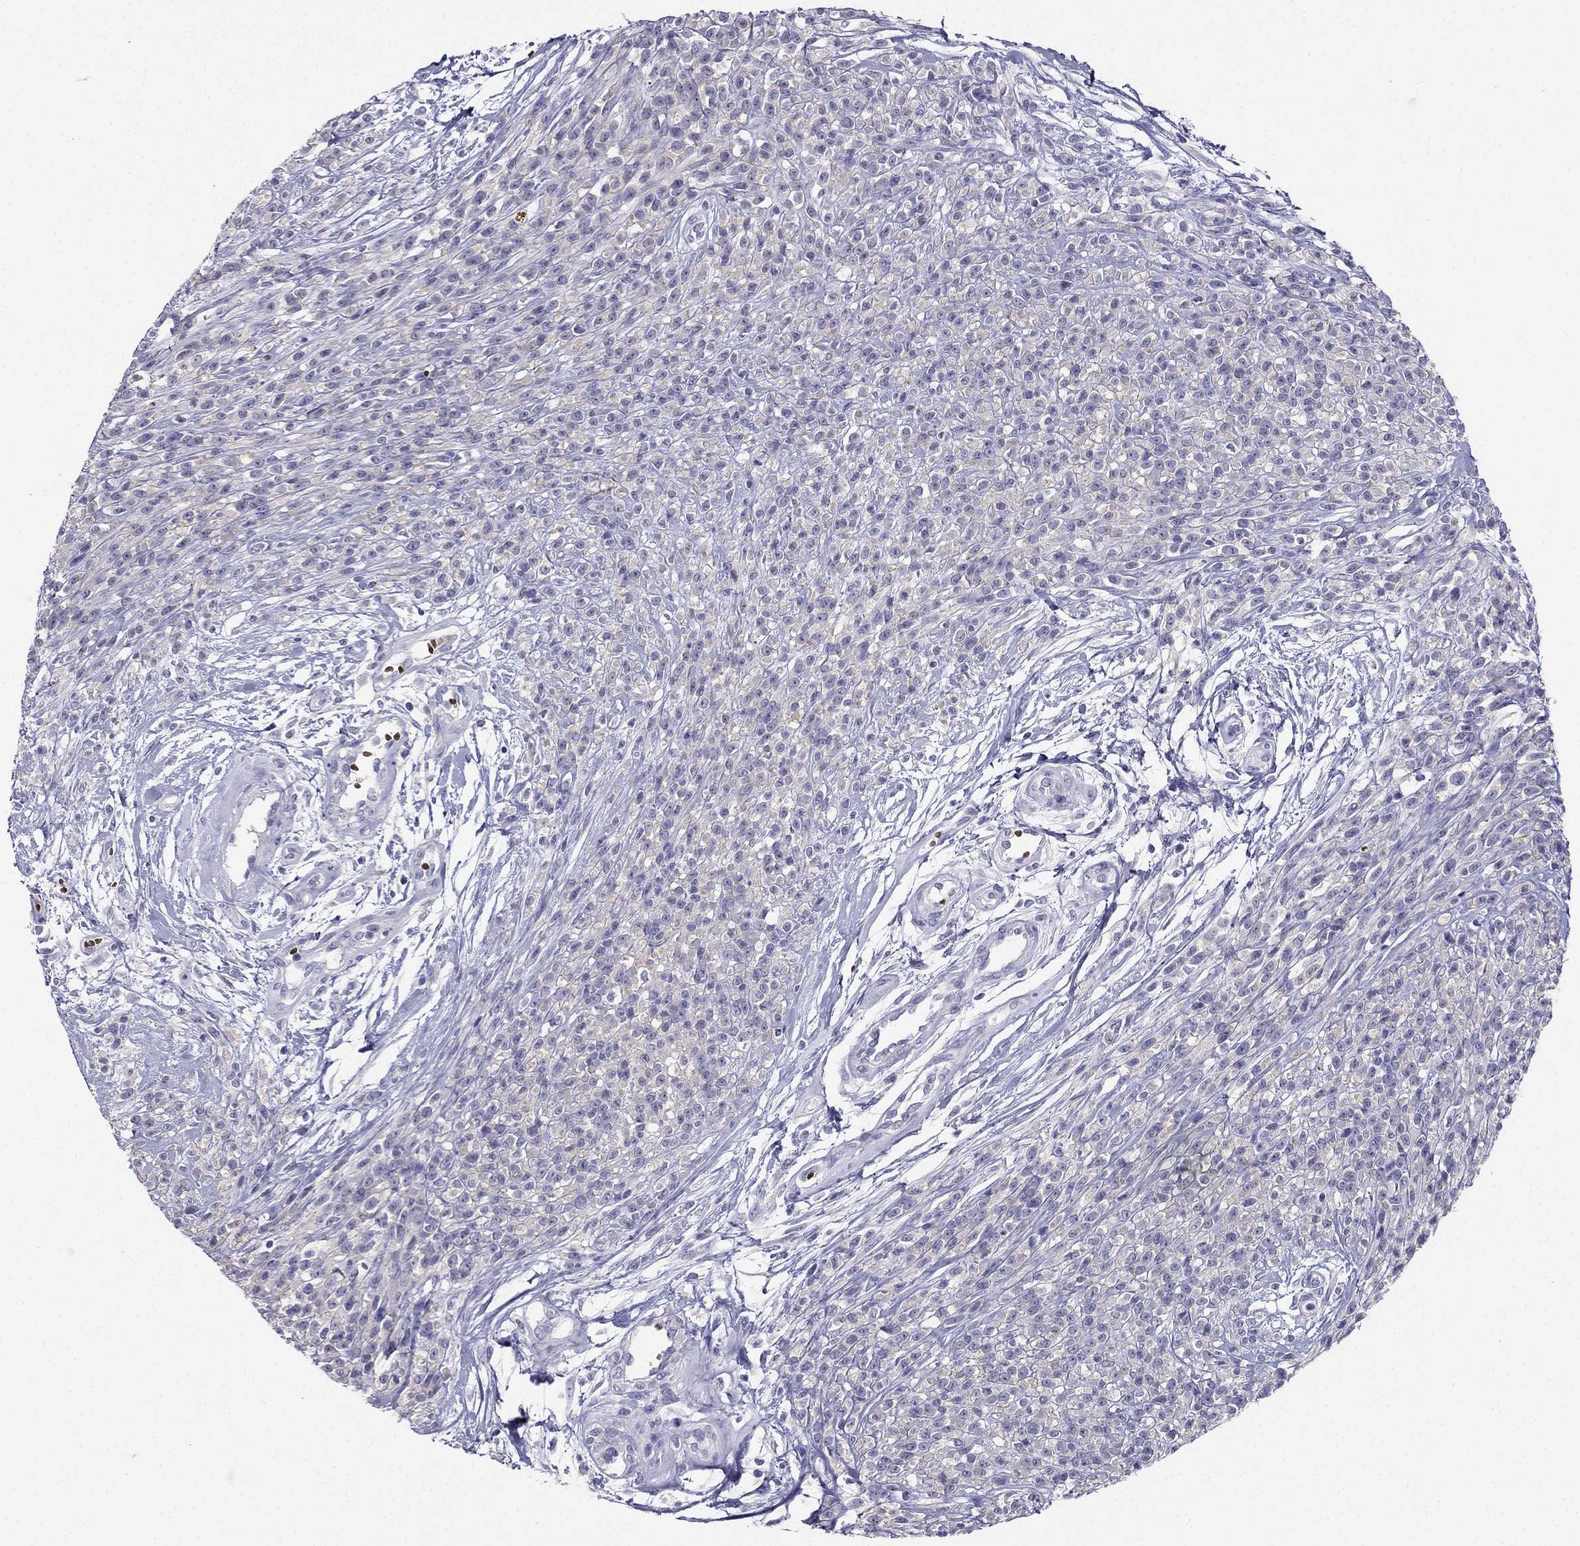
{"staining": {"intensity": "negative", "quantity": "none", "location": "none"}, "tissue": "melanoma", "cell_type": "Tumor cells", "image_type": "cancer", "snomed": [{"axis": "morphology", "description": "Malignant melanoma, NOS"}, {"axis": "topography", "description": "Skin"}, {"axis": "topography", "description": "Skin of trunk"}], "caption": "Tumor cells are negative for brown protein staining in melanoma.", "gene": "RSPH14", "patient": {"sex": "male", "age": 74}}